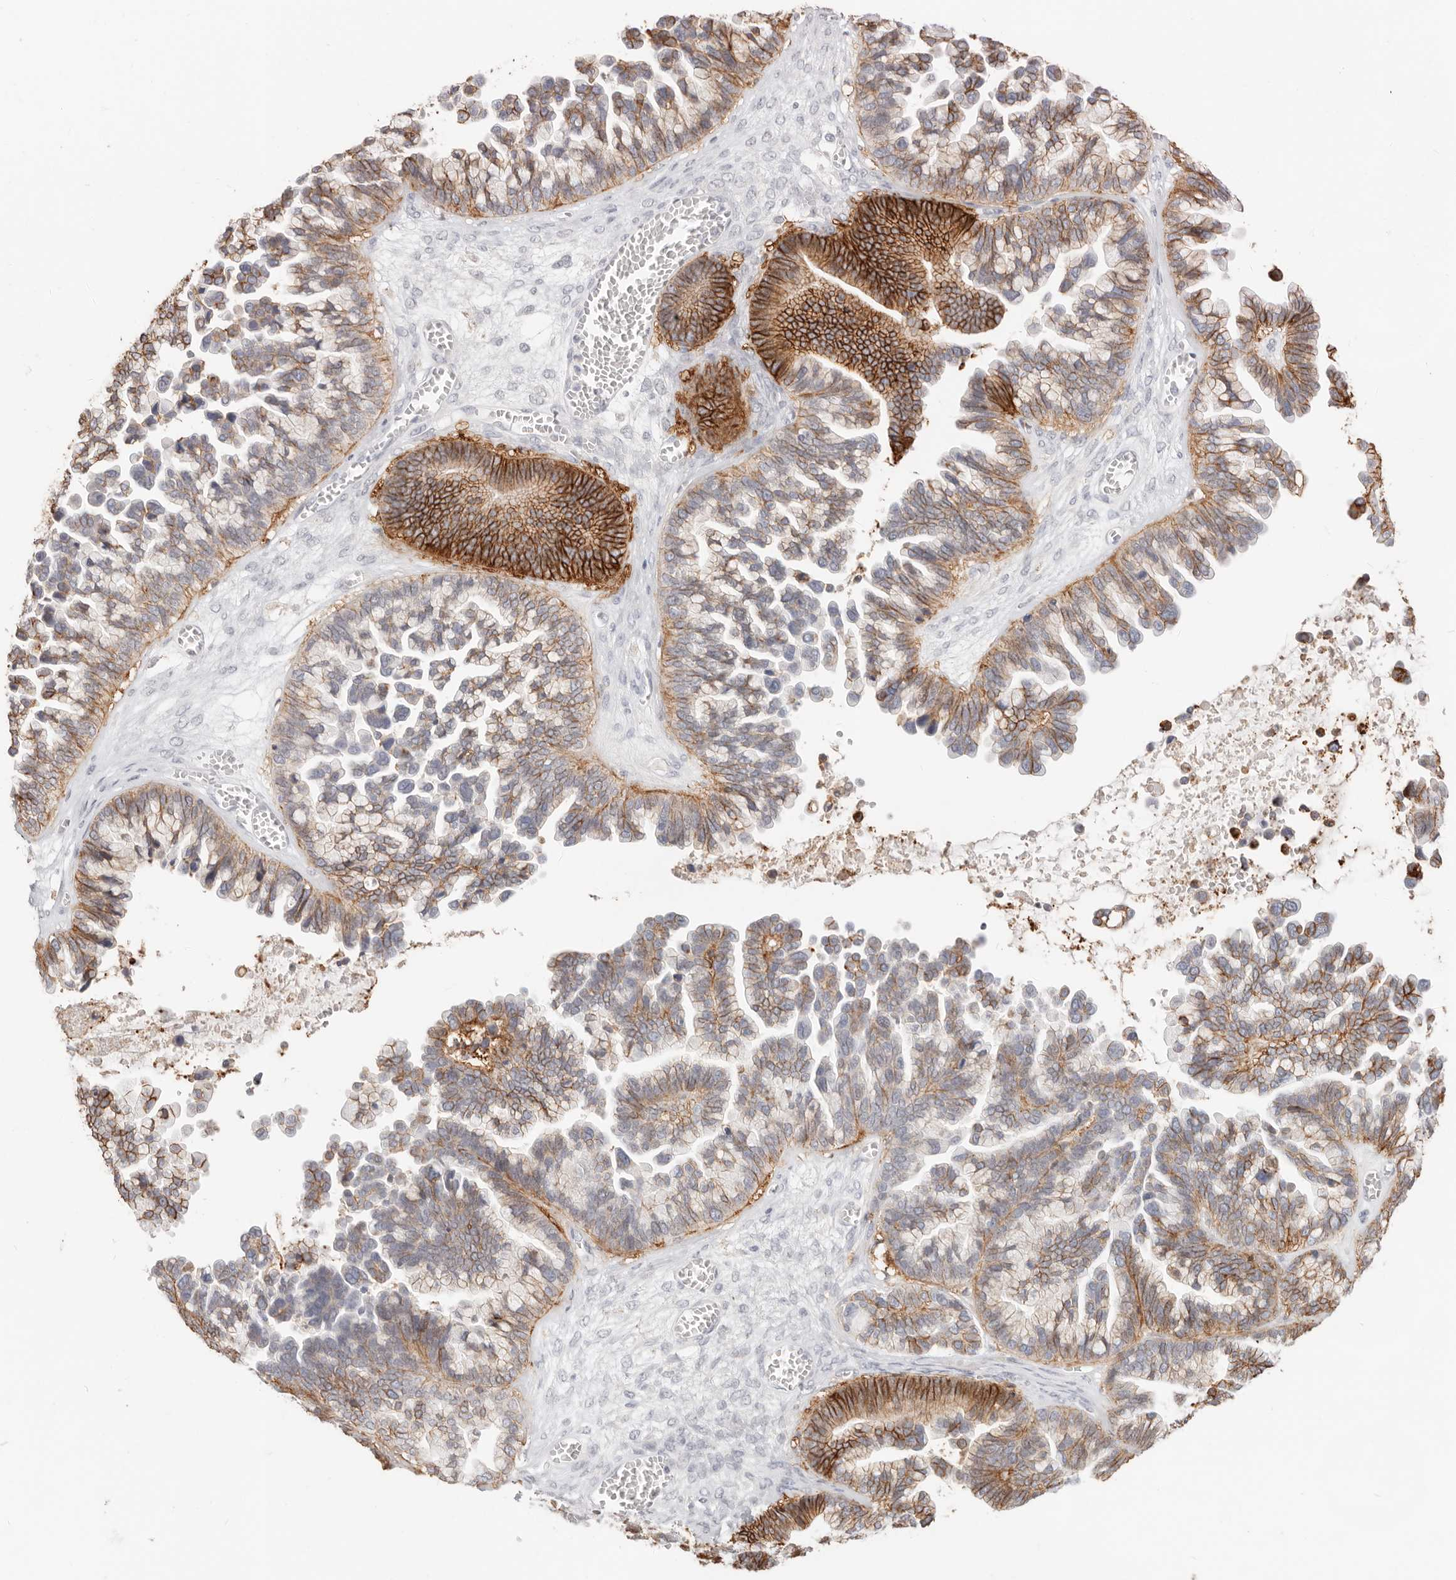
{"staining": {"intensity": "strong", "quantity": "25%-75%", "location": "cytoplasmic/membranous"}, "tissue": "ovarian cancer", "cell_type": "Tumor cells", "image_type": "cancer", "snomed": [{"axis": "morphology", "description": "Cystadenocarcinoma, serous, NOS"}, {"axis": "topography", "description": "Ovary"}], "caption": "Tumor cells display high levels of strong cytoplasmic/membranous positivity in about 25%-75% of cells in human ovarian cancer (serous cystadenocarcinoma).", "gene": "EPCAM", "patient": {"sex": "female", "age": 56}}